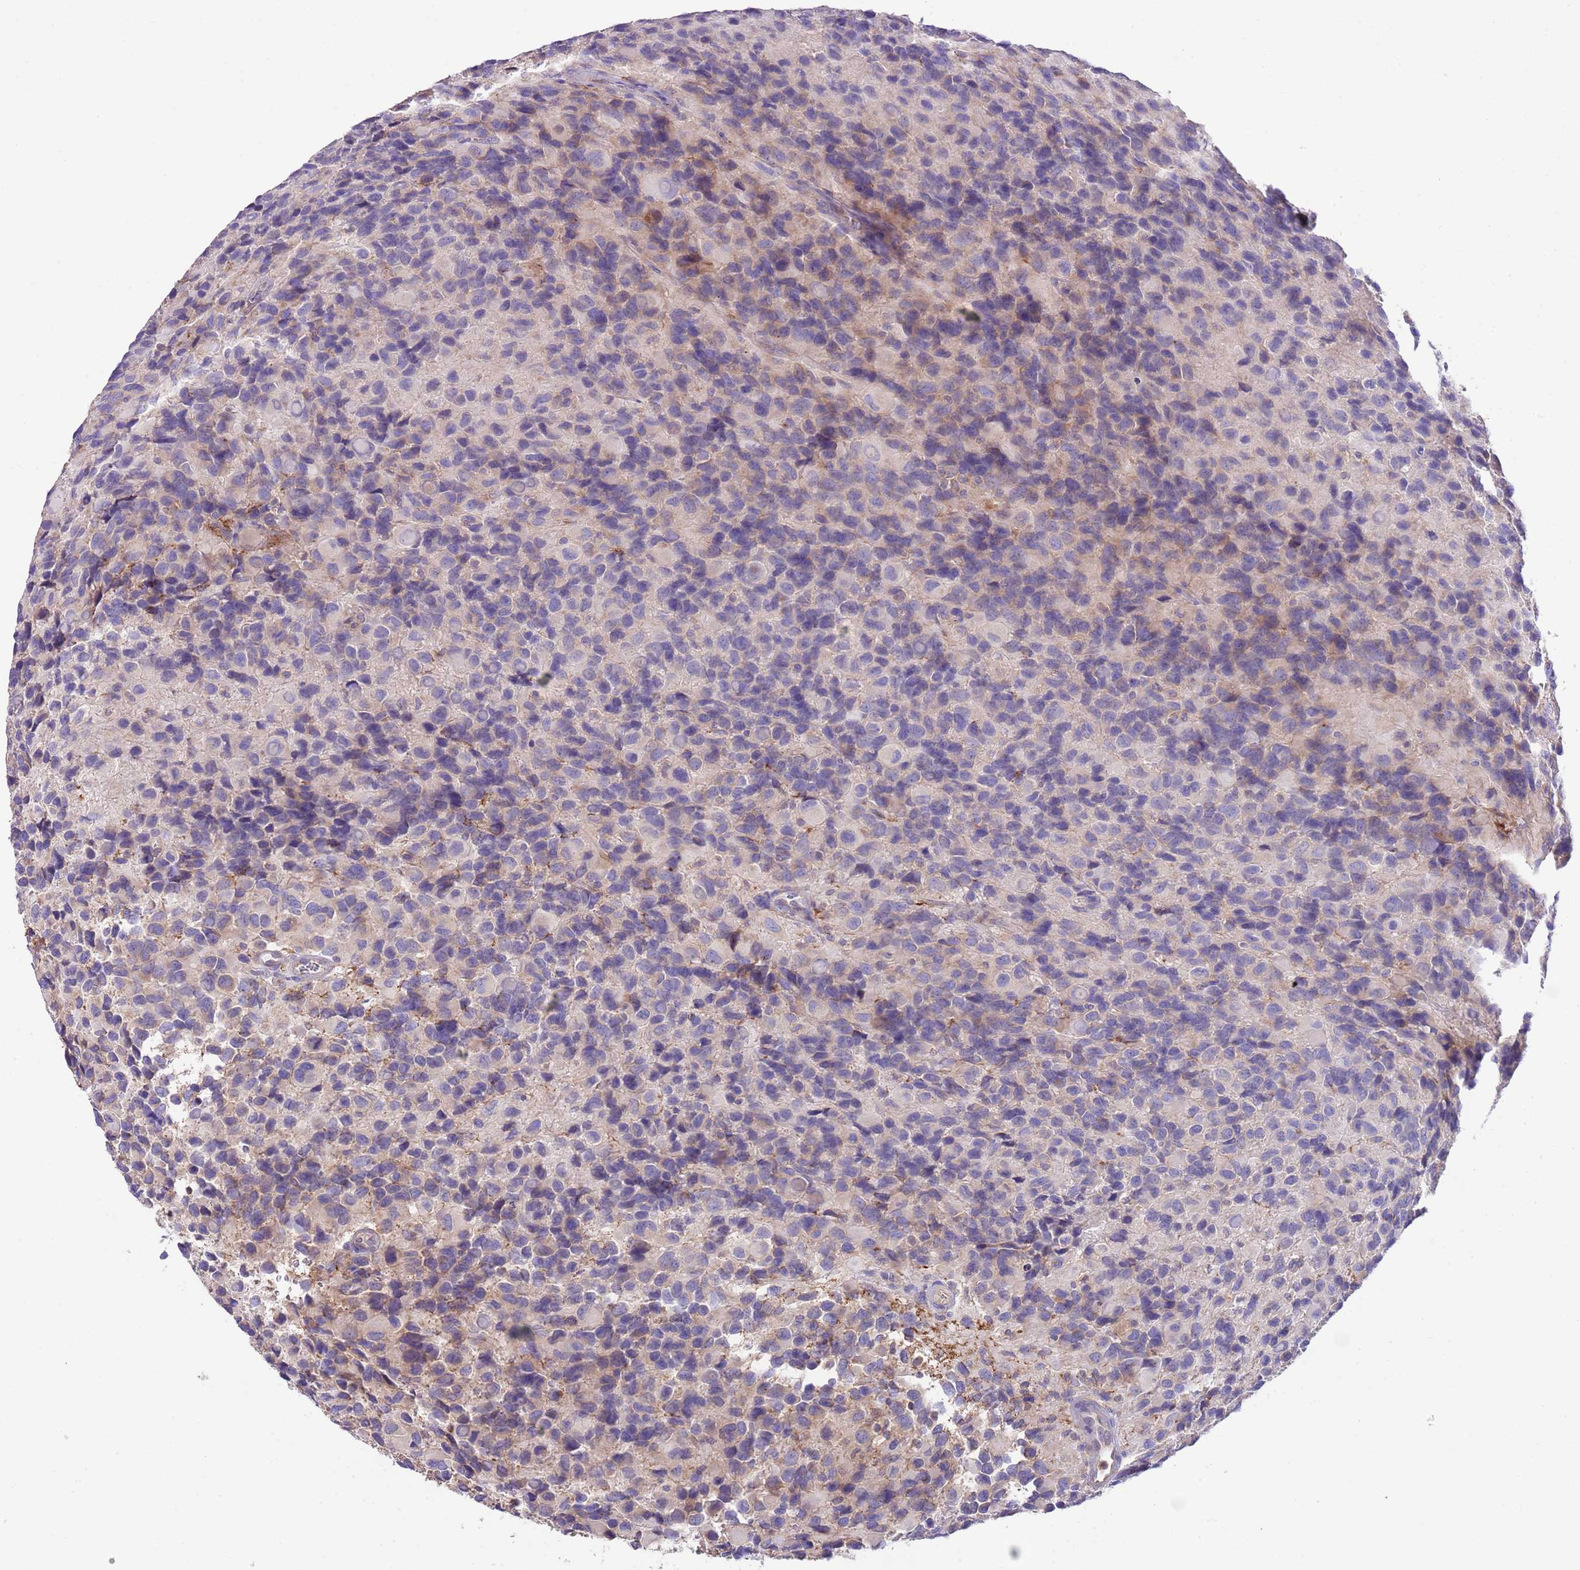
{"staining": {"intensity": "weak", "quantity": "<25%", "location": "cytoplasmic/membranous"}, "tissue": "glioma", "cell_type": "Tumor cells", "image_type": "cancer", "snomed": [{"axis": "morphology", "description": "Glioma, malignant, High grade"}, {"axis": "topography", "description": "Brain"}], "caption": "Protein analysis of malignant glioma (high-grade) shows no significant expression in tumor cells. (DAB (3,3'-diaminobenzidine) immunohistochemistry (IHC) visualized using brightfield microscopy, high magnification).", "gene": "RPS10", "patient": {"sex": "male", "age": 77}}